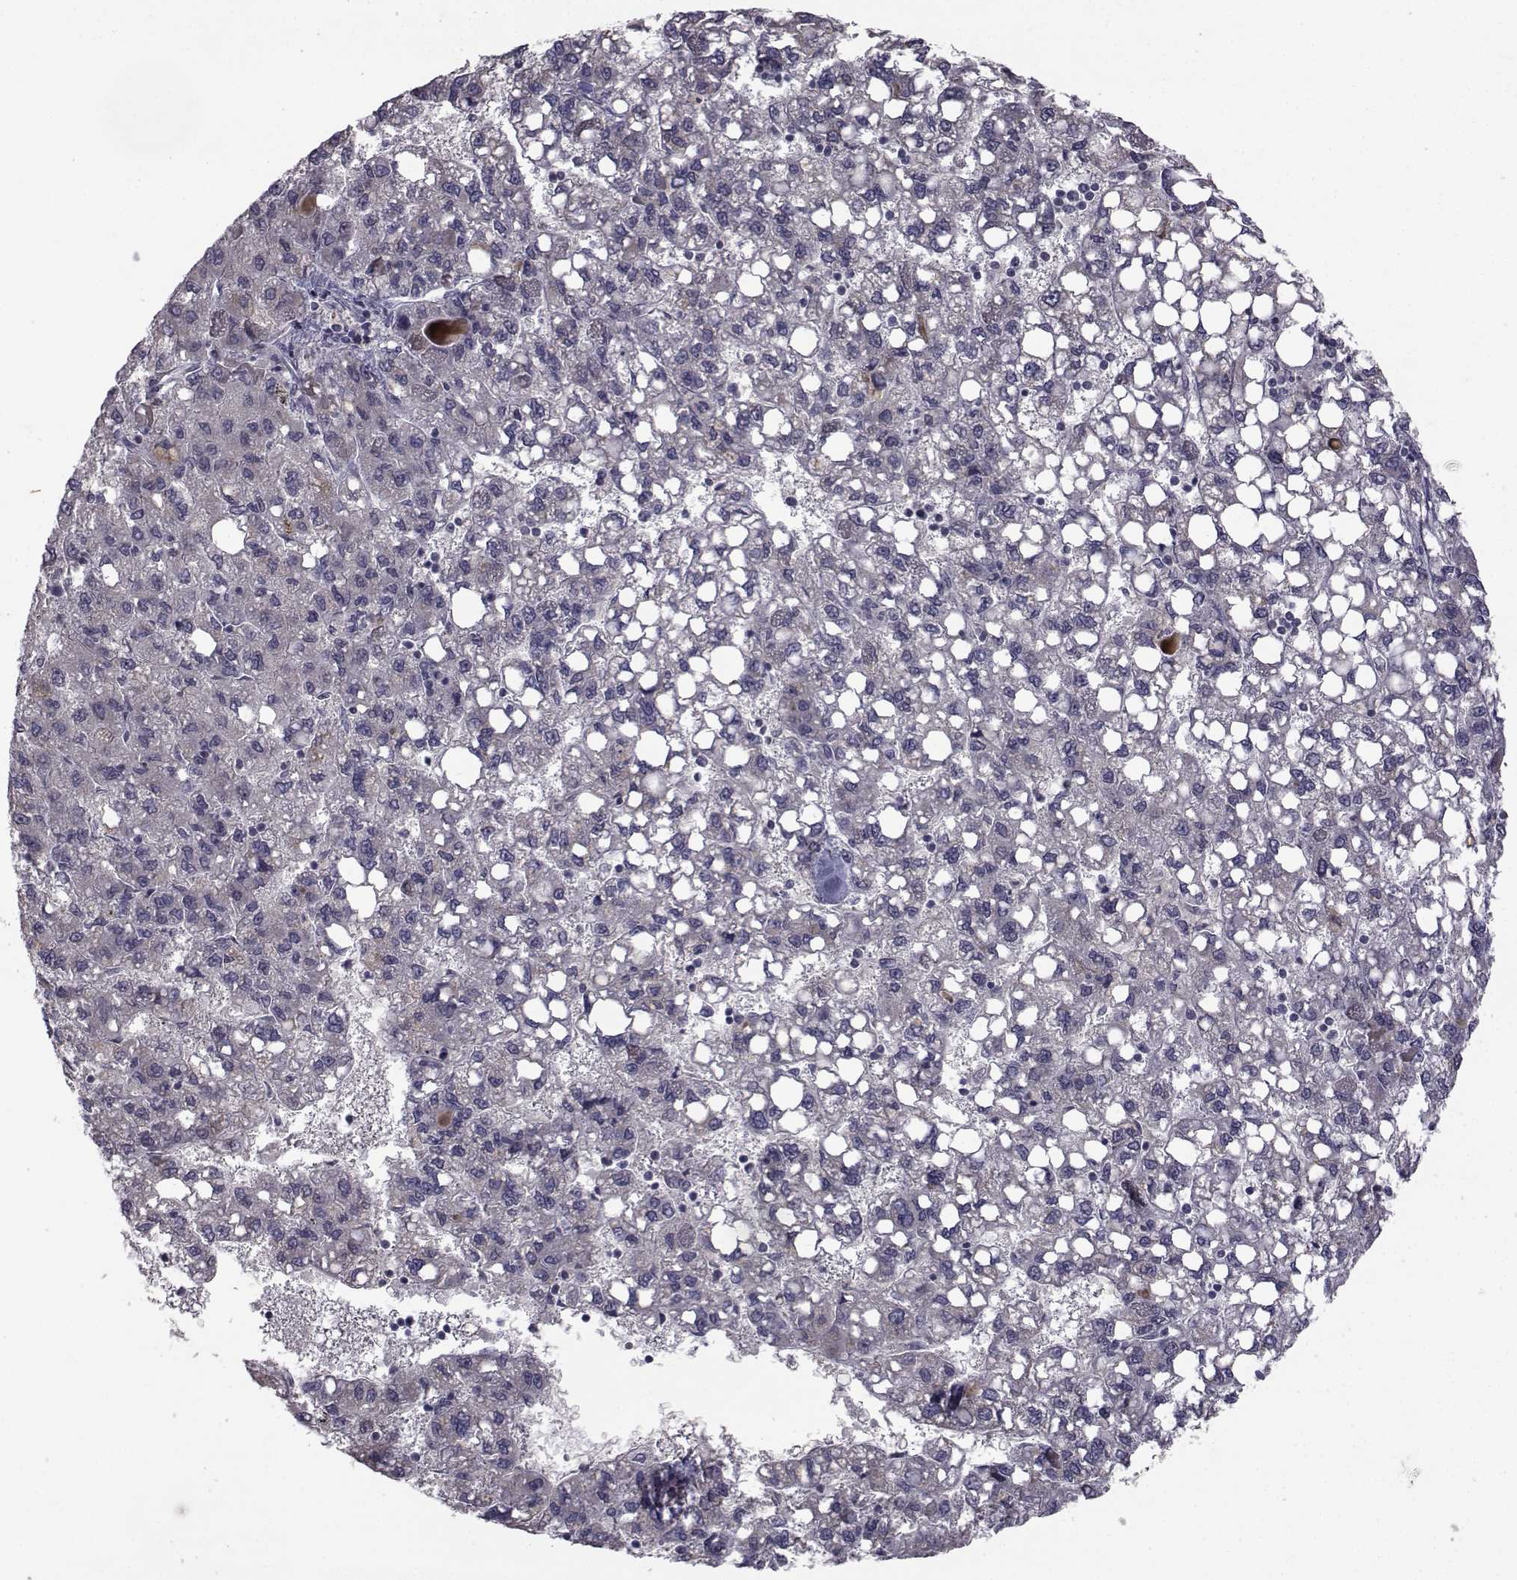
{"staining": {"intensity": "negative", "quantity": "none", "location": "none"}, "tissue": "liver cancer", "cell_type": "Tumor cells", "image_type": "cancer", "snomed": [{"axis": "morphology", "description": "Carcinoma, Hepatocellular, NOS"}, {"axis": "topography", "description": "Liver"}], "caption": "Liver hepatocellular carcinoma was stained to show a protein in brown. There is no significant expression in tumor cells.", "gene": "FDXR", "patient": {"sex": "female", "age": 82}}